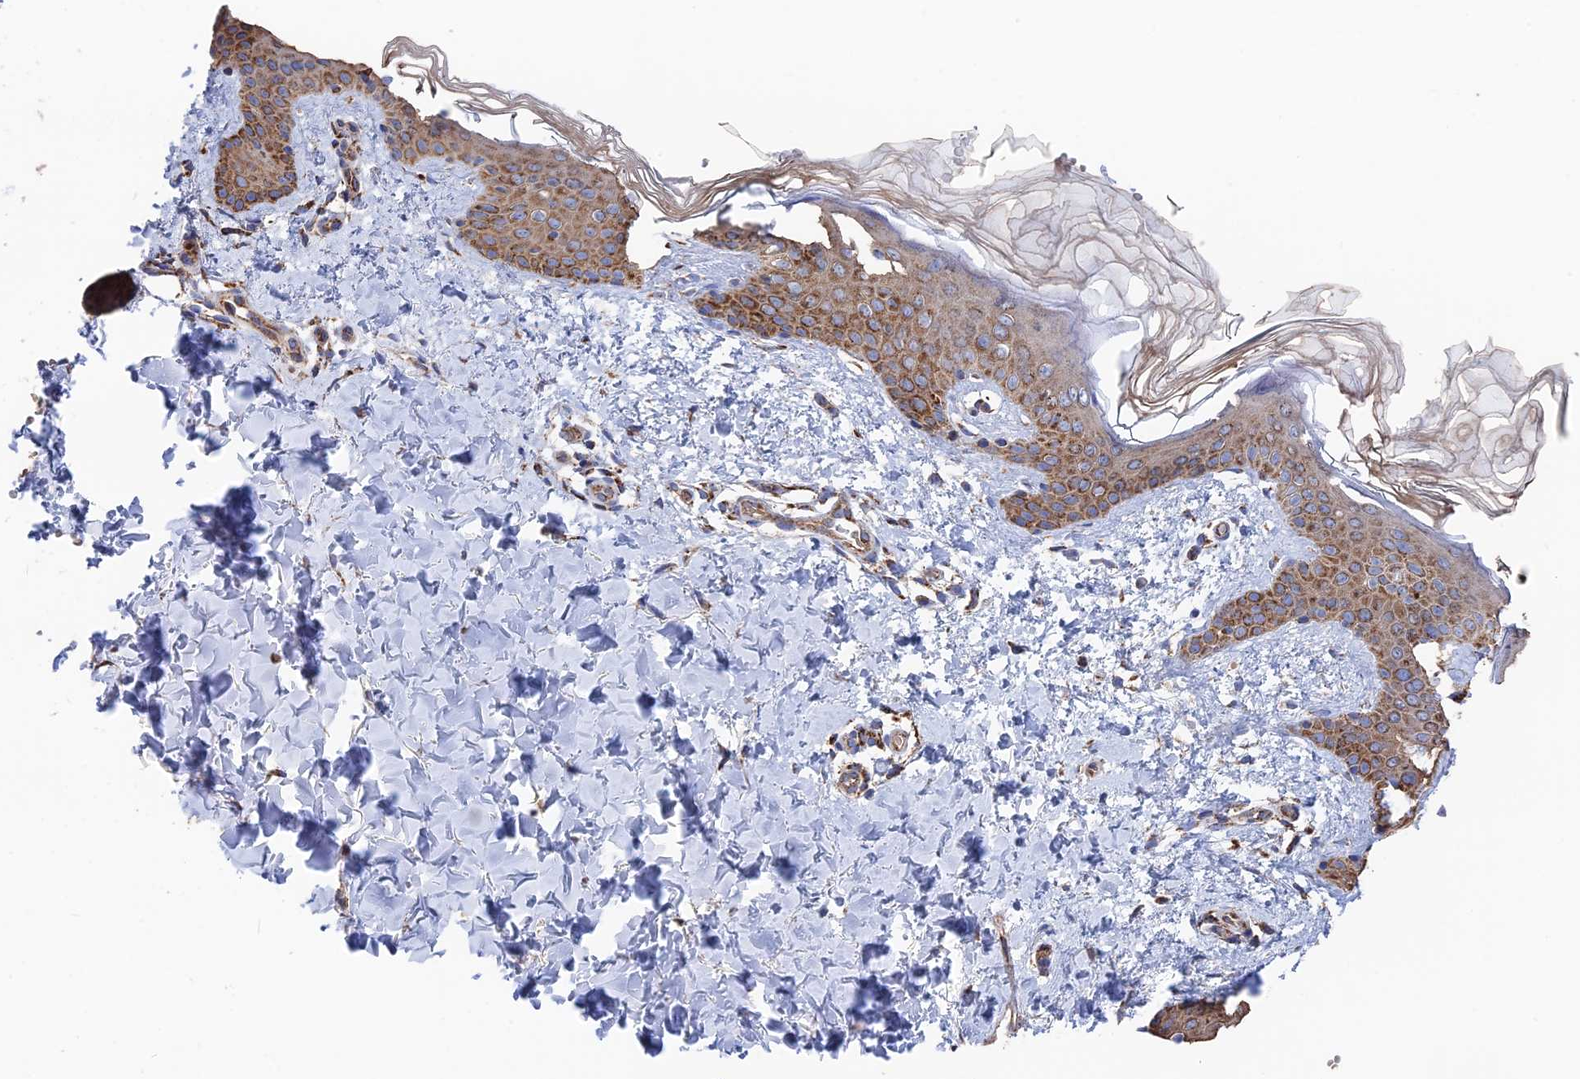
{"staining": {"intensity": "weak", "quantity": ">75%", "location": "cytoplasmic/membranous"}, "tissue": "skin", "cell_type": "Fibroblasts", "image_type": "normal", "snomed": [{"axis": "morphology", "description": "Normal tissue, NOS"}, {"axis": "topography", "description": "Skin"}], "caption": "Immunohistochemical staining of normal human skin displays weak cytoplasmic/membranous protein staining in approximately >75% of fibroblasts.", "gene": "HAUS8", "patient": {"sex": "female", "age": 58}}